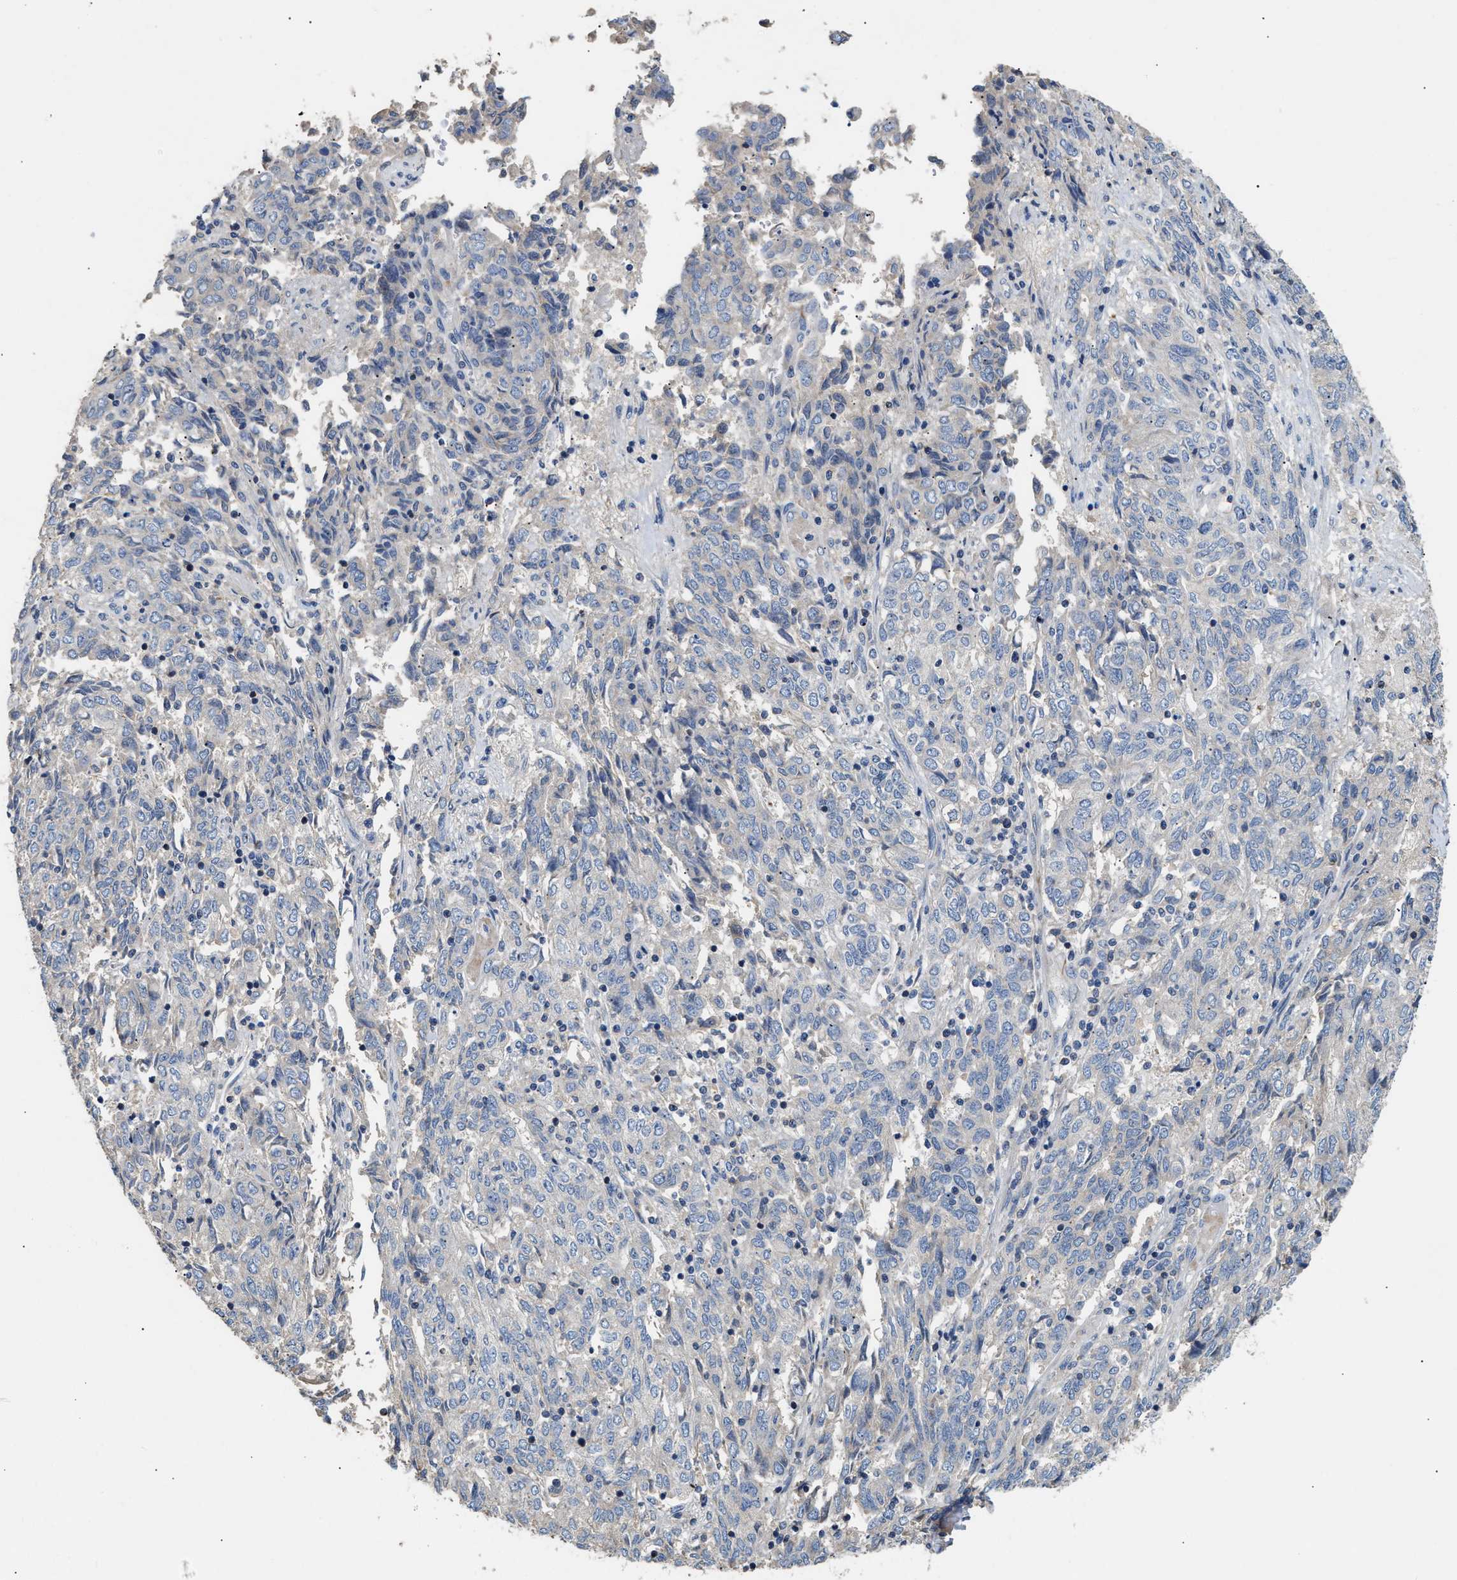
{"staining": {"intensity": "negative", "quantity": "none", "location": "none"}, "tissue": "endometrial cancer", "cell_type": "Tumor cells", "image_type": "cancer", "snomed": [{"axis": "morphology", "description": "Adenocarcinoma, NOS"}, {"axis": "topography", "description": "Endometrium"}], "caption": "Image shows no significant protein staining in tumor cells of endometrial adenocarcinoma. (DAB (3,3'-diaminobenzidine) immunohistochemistry, high magnification).", "gene": "IL17RC", "patient": {"sex": "female", "age": 80}}